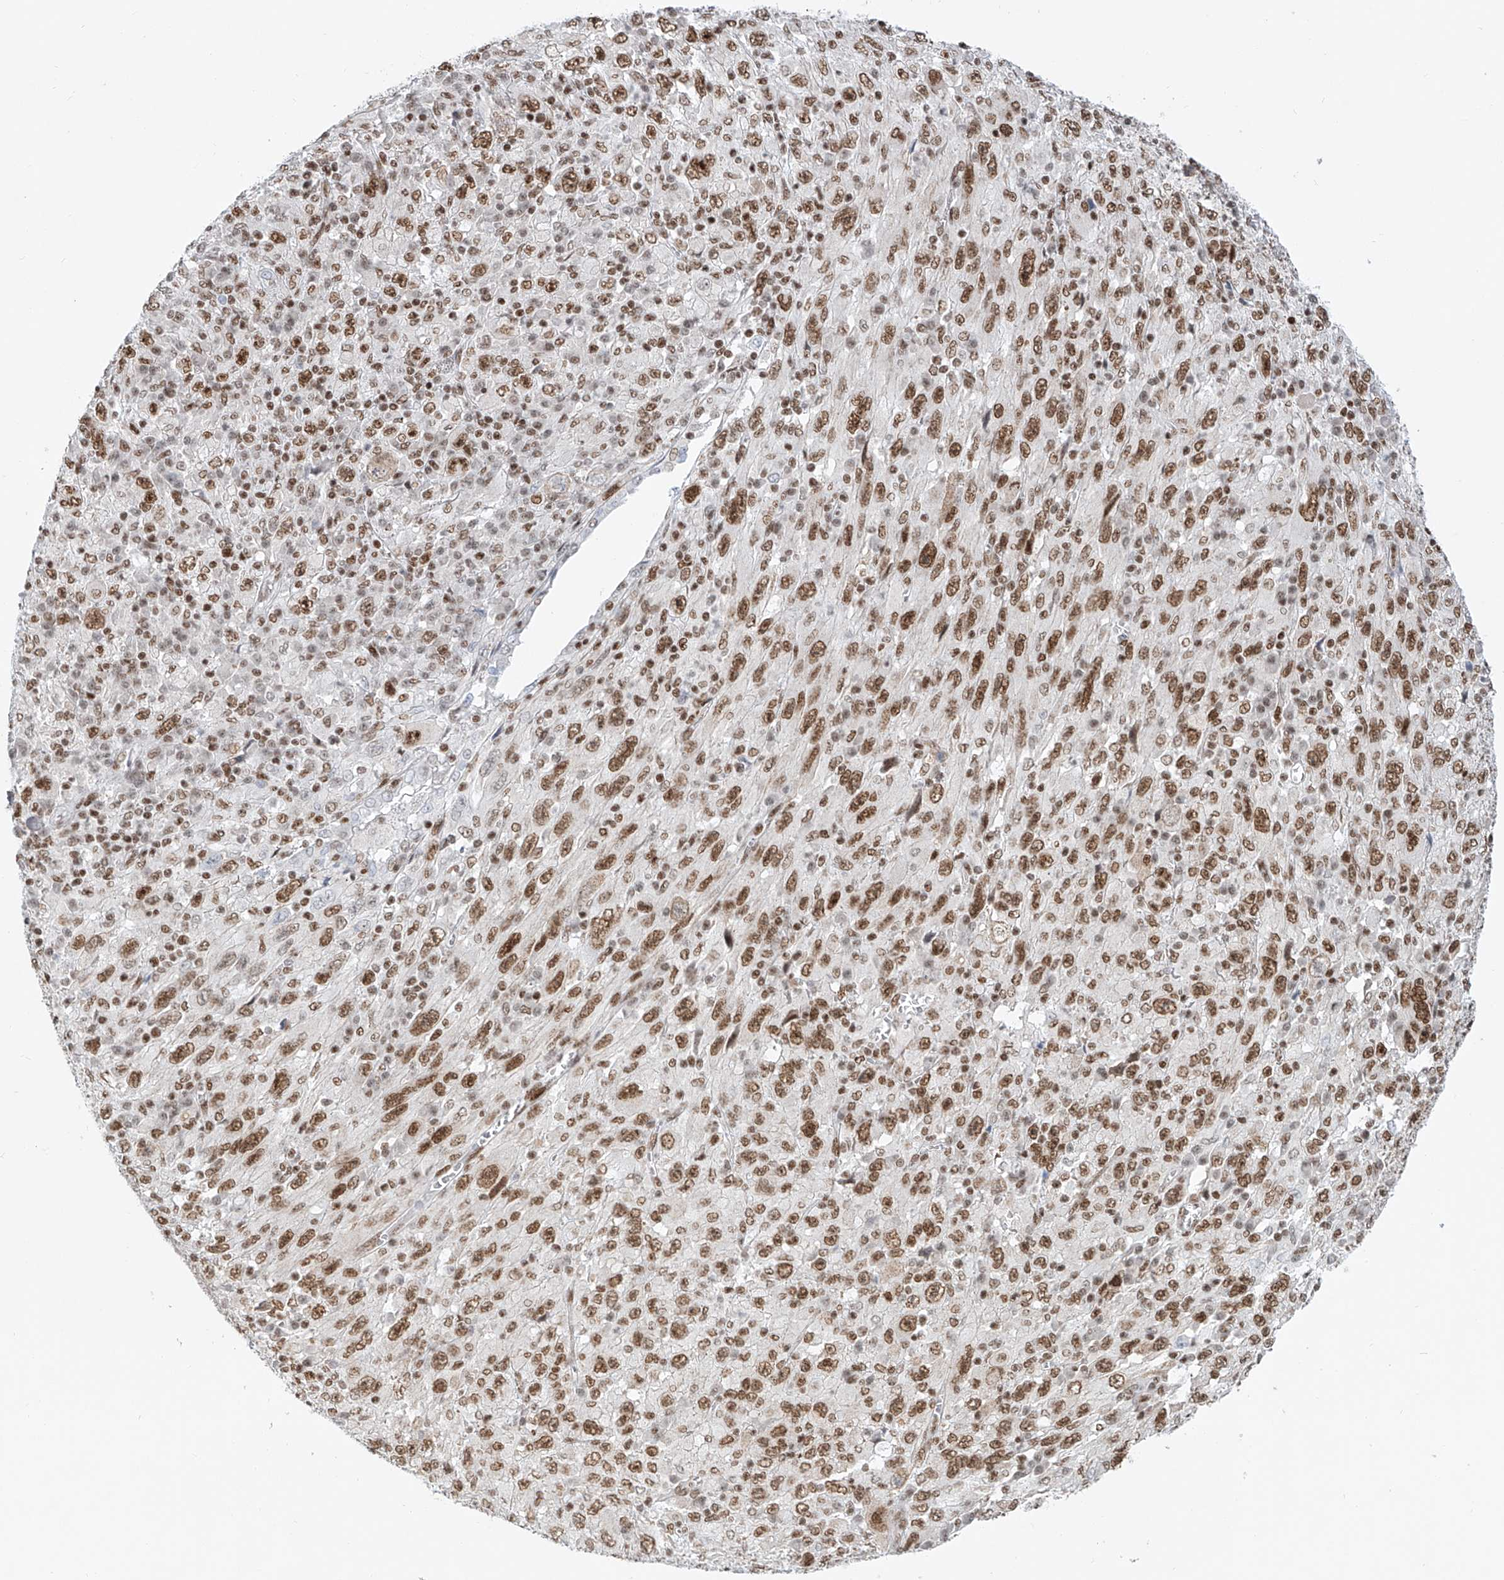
{"staining": {"intensity": "moderate", "quantity": ">75%", "location": "nuclear"}, "tissue": "melanoma", "cell_type": "Tumor cells", "image_type": "cancer", "snomed": [{"axis": "morphology", "description": "Malignant melanoma, Metastatic site"}, {"axis": "topography", "description": "Skin"}], "caption": "Immunohistochemistry (IHC) of human malignant melanoma (metastatic site) reveals medium levels of moderate nuclear positivity in about >75% of tumor cells. (brown staining indicates protein expression, while blue staining denotes nuclei).", "gene": "TAF4", "patient": {"sex": "female", "age": 56}}